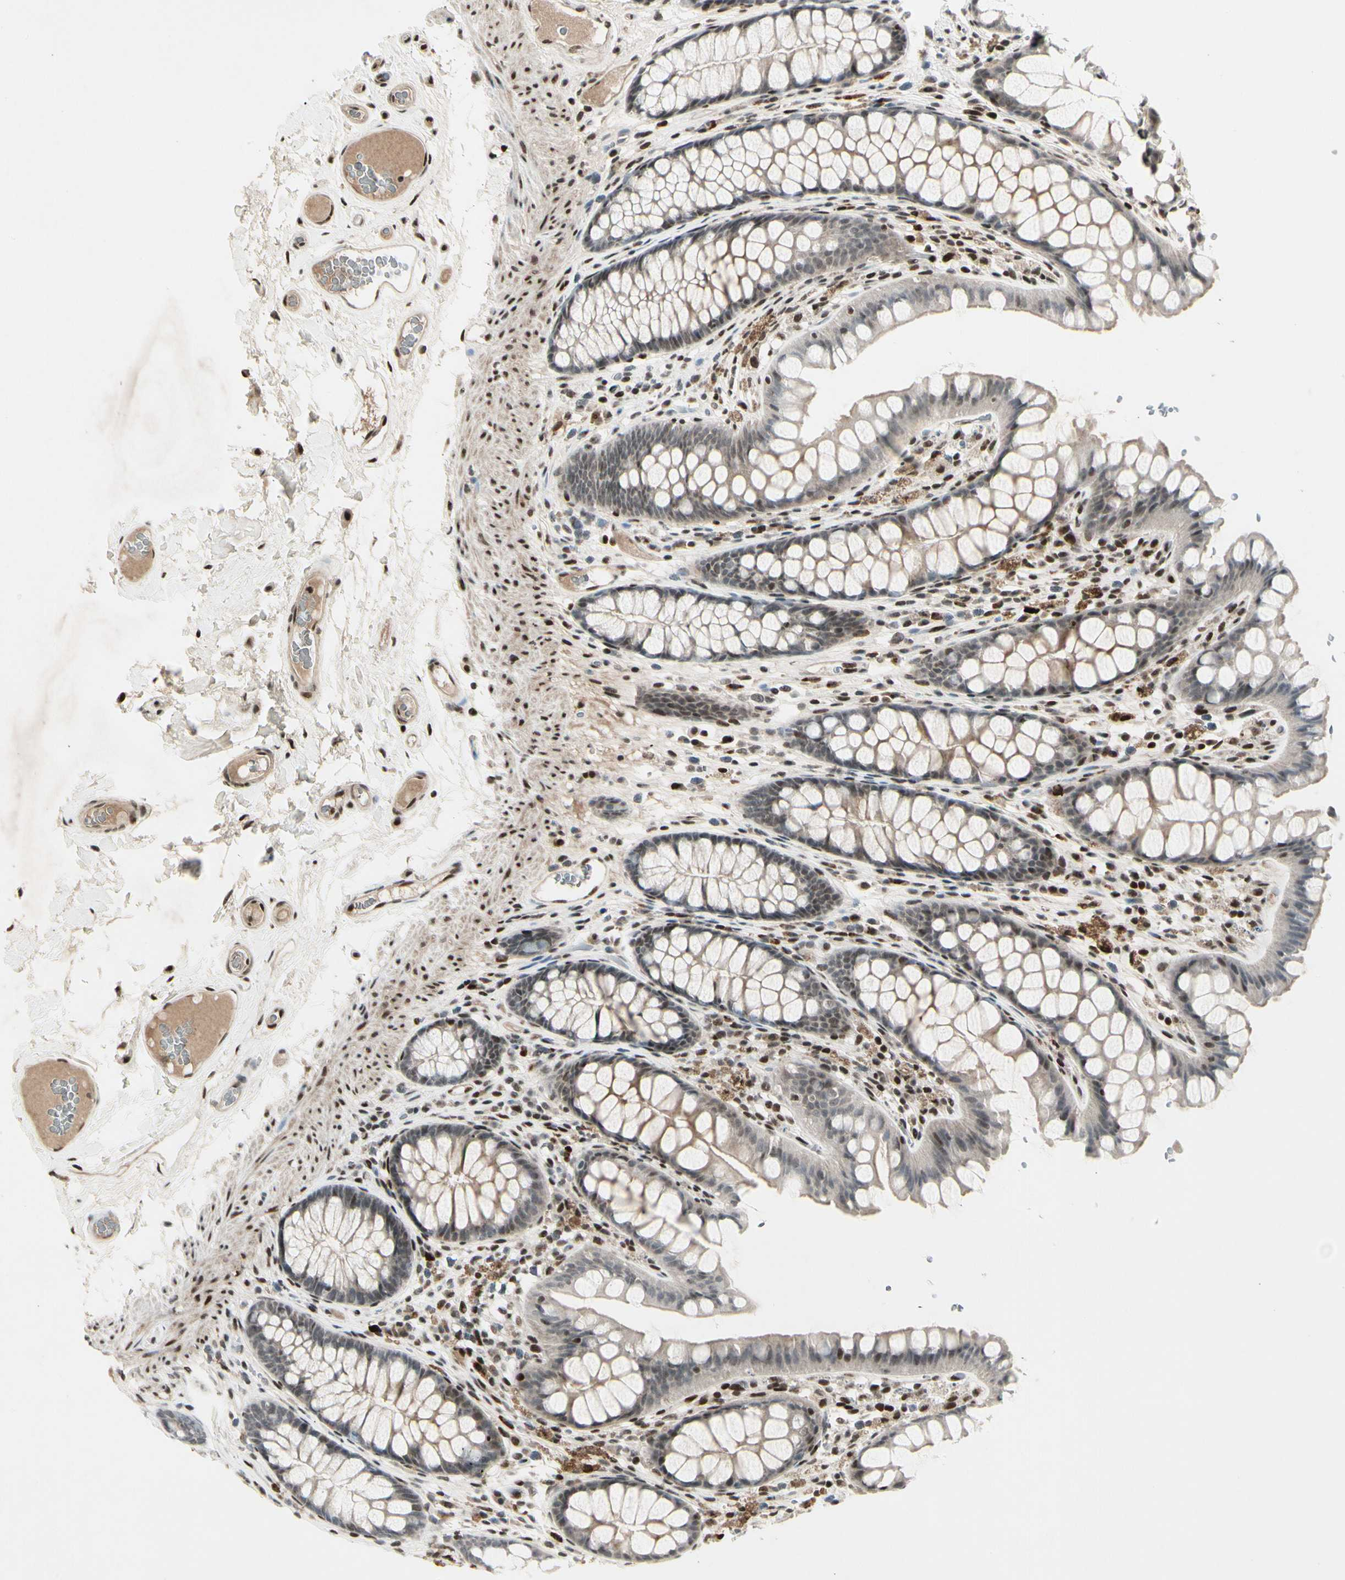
{"staining": {"intensity": "moderate", "quantity": ">75%", "location": "nuclear"}, "tissue": "colon", "cell_type": "Endothelial cells", "image_type": "normal", "snomed": [{"axis": "morphology", "description": "Normal tissue, NOS"}, {"axis": "topography", "description": "Colon"}], "caption": "An image of human colon stained for a protein demonstrates moderate nuclear brown staining in endothelial cells.", "gene": "FOXJ2", "patient": {"sex": "female", "age": 55}}